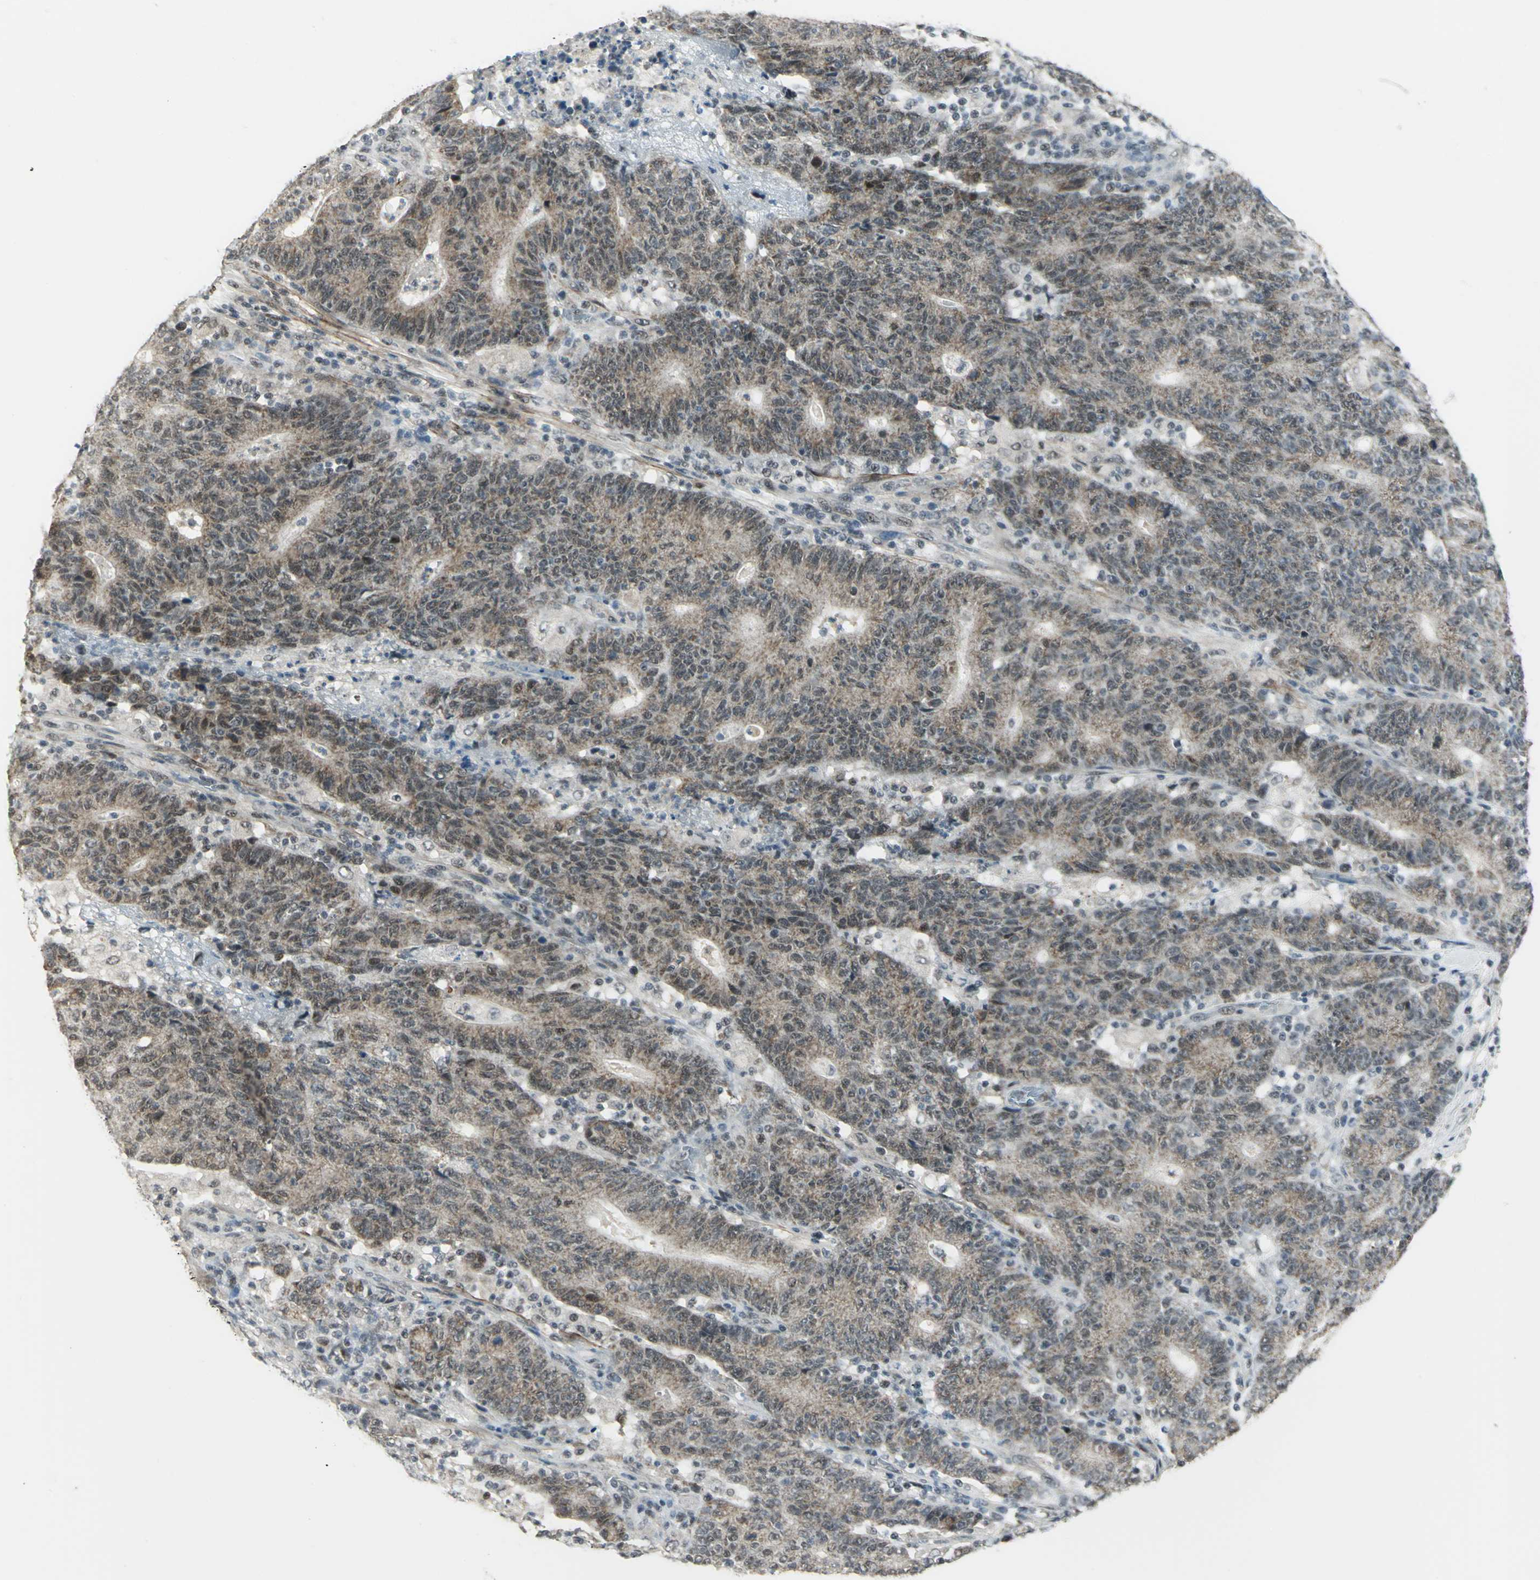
{"staining": {"intensity": "moderate", "quantity": ">75%", "location": "cytoplasmic/membranous,nuclear"}, "tissue": "colorectal cancer", "cell_type": "Tumor cells", "image_type": "cancer", "snomed": [{"axis": "morphology", "description": "Normal tissue, NOS"}, {"axis": "morphology", "description": "Adenocarcinoma, NOS"}, {"axis": "topography", "description": "Colon"}], "caption": "A photomicrograph showing moderate cytoplasmic/membranous and nuclear positivity in about >75% of tumor cells in adenocarcinoma (colorectal), as visualized by brown immunohistochemical staining.", "gene": "MTA1", "patient": {"sex": "female", "age": 75}}